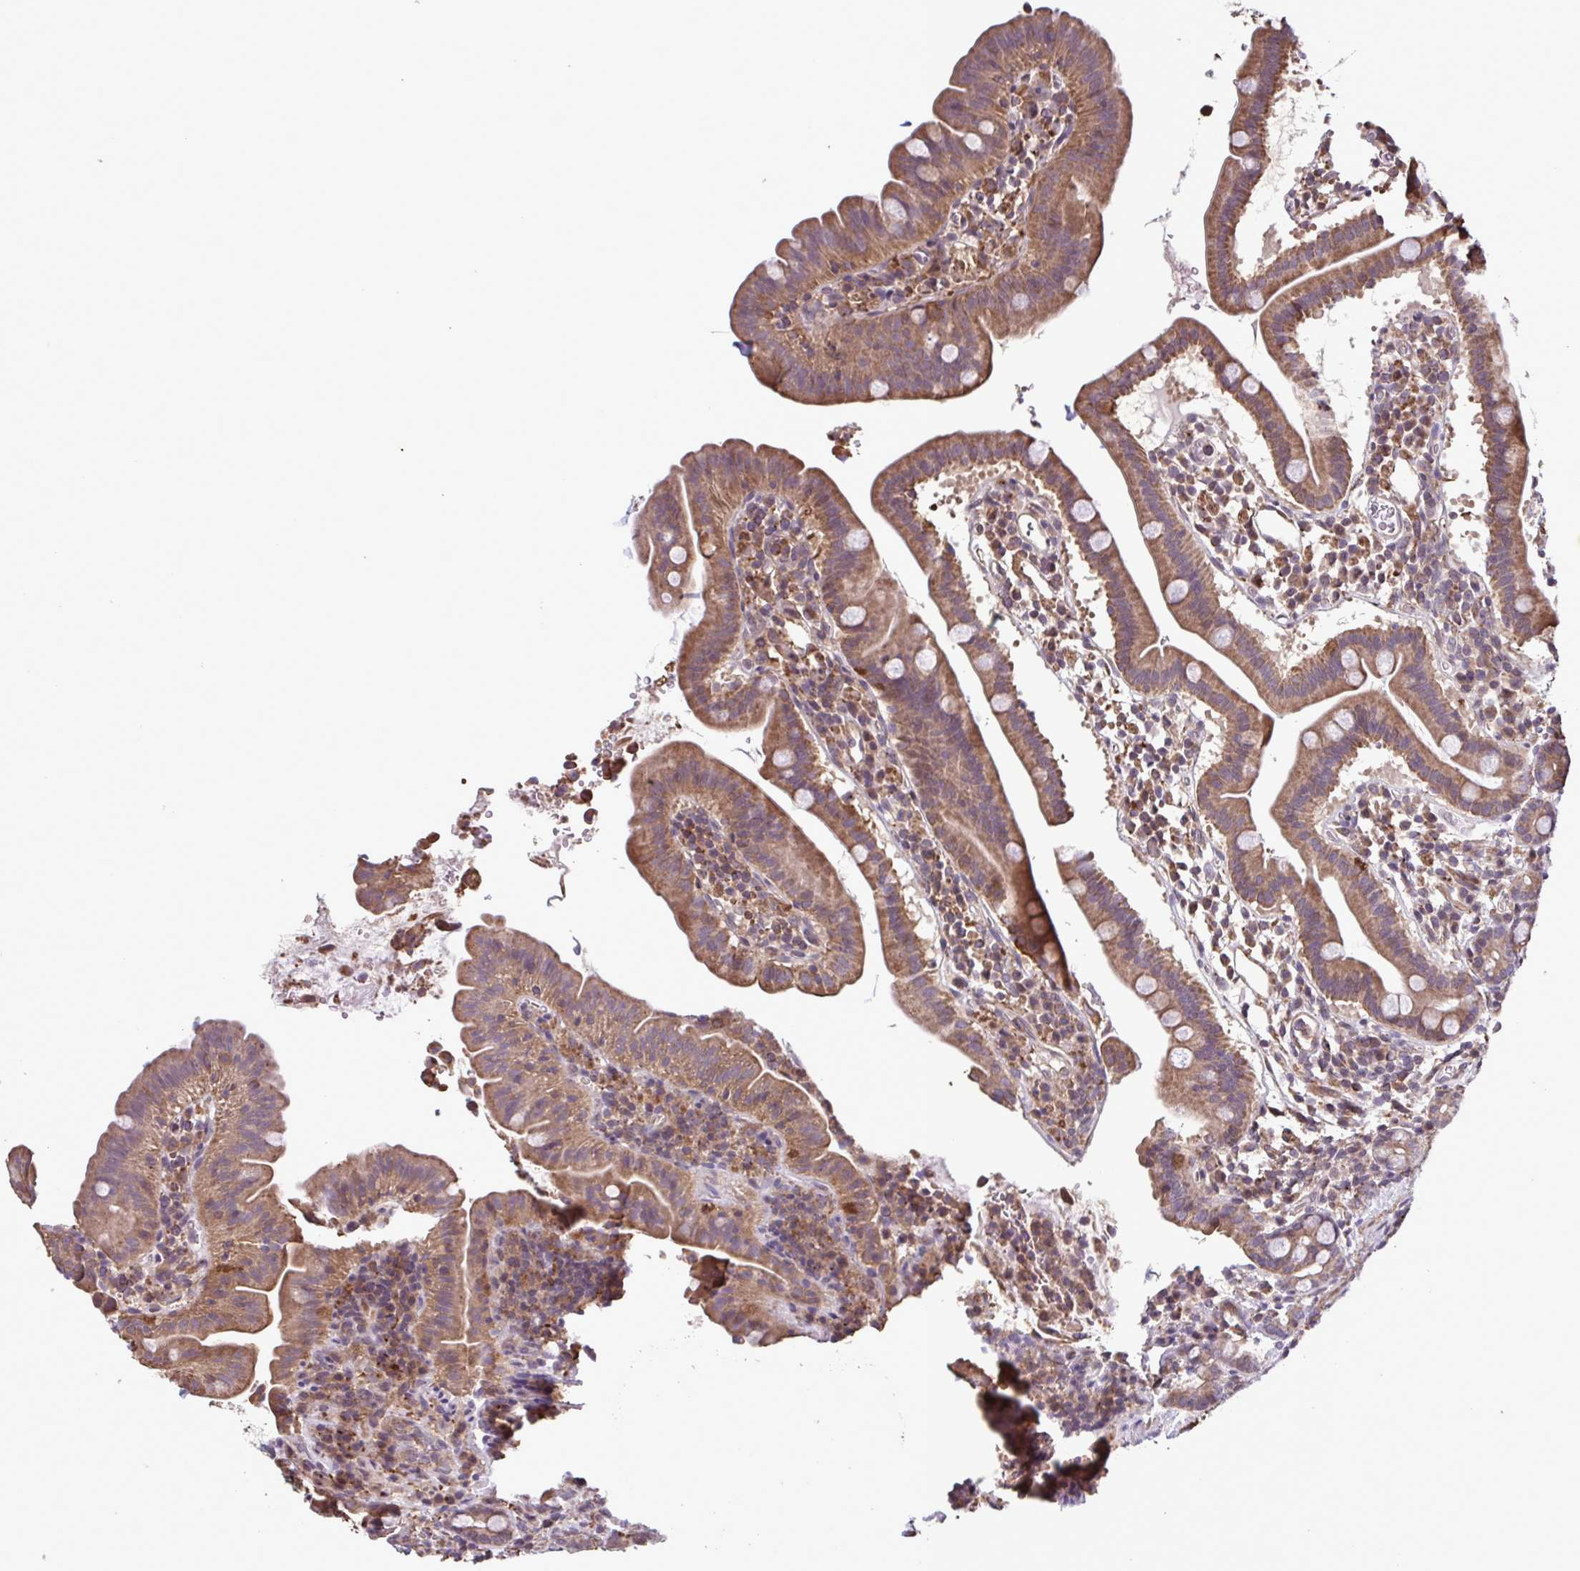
{"staining": {"intensity": "moderate", "quantity": ">75%", "location": "cytoplasmic/membranous"}, "tissue": "small intestine", "cell_type": "Glandular cells", "image_type": "normal", "snomed": [{"axis": "morphology", "description": "Normal tissue, NOS"}, {"axis": "topography", "description": "Small intestine"}], "caption": "Protein analysis of benign small intestine reveals moderate cytoplasmic/membranous expression in about >75% of glandular cells. The staining is performed using DAB brown chromogen to label protein expression. The nuclei are counter-stained blue using hematoxylin.", "gene": "ZNF200", "patient": {"sex": "male", "age": 26}}